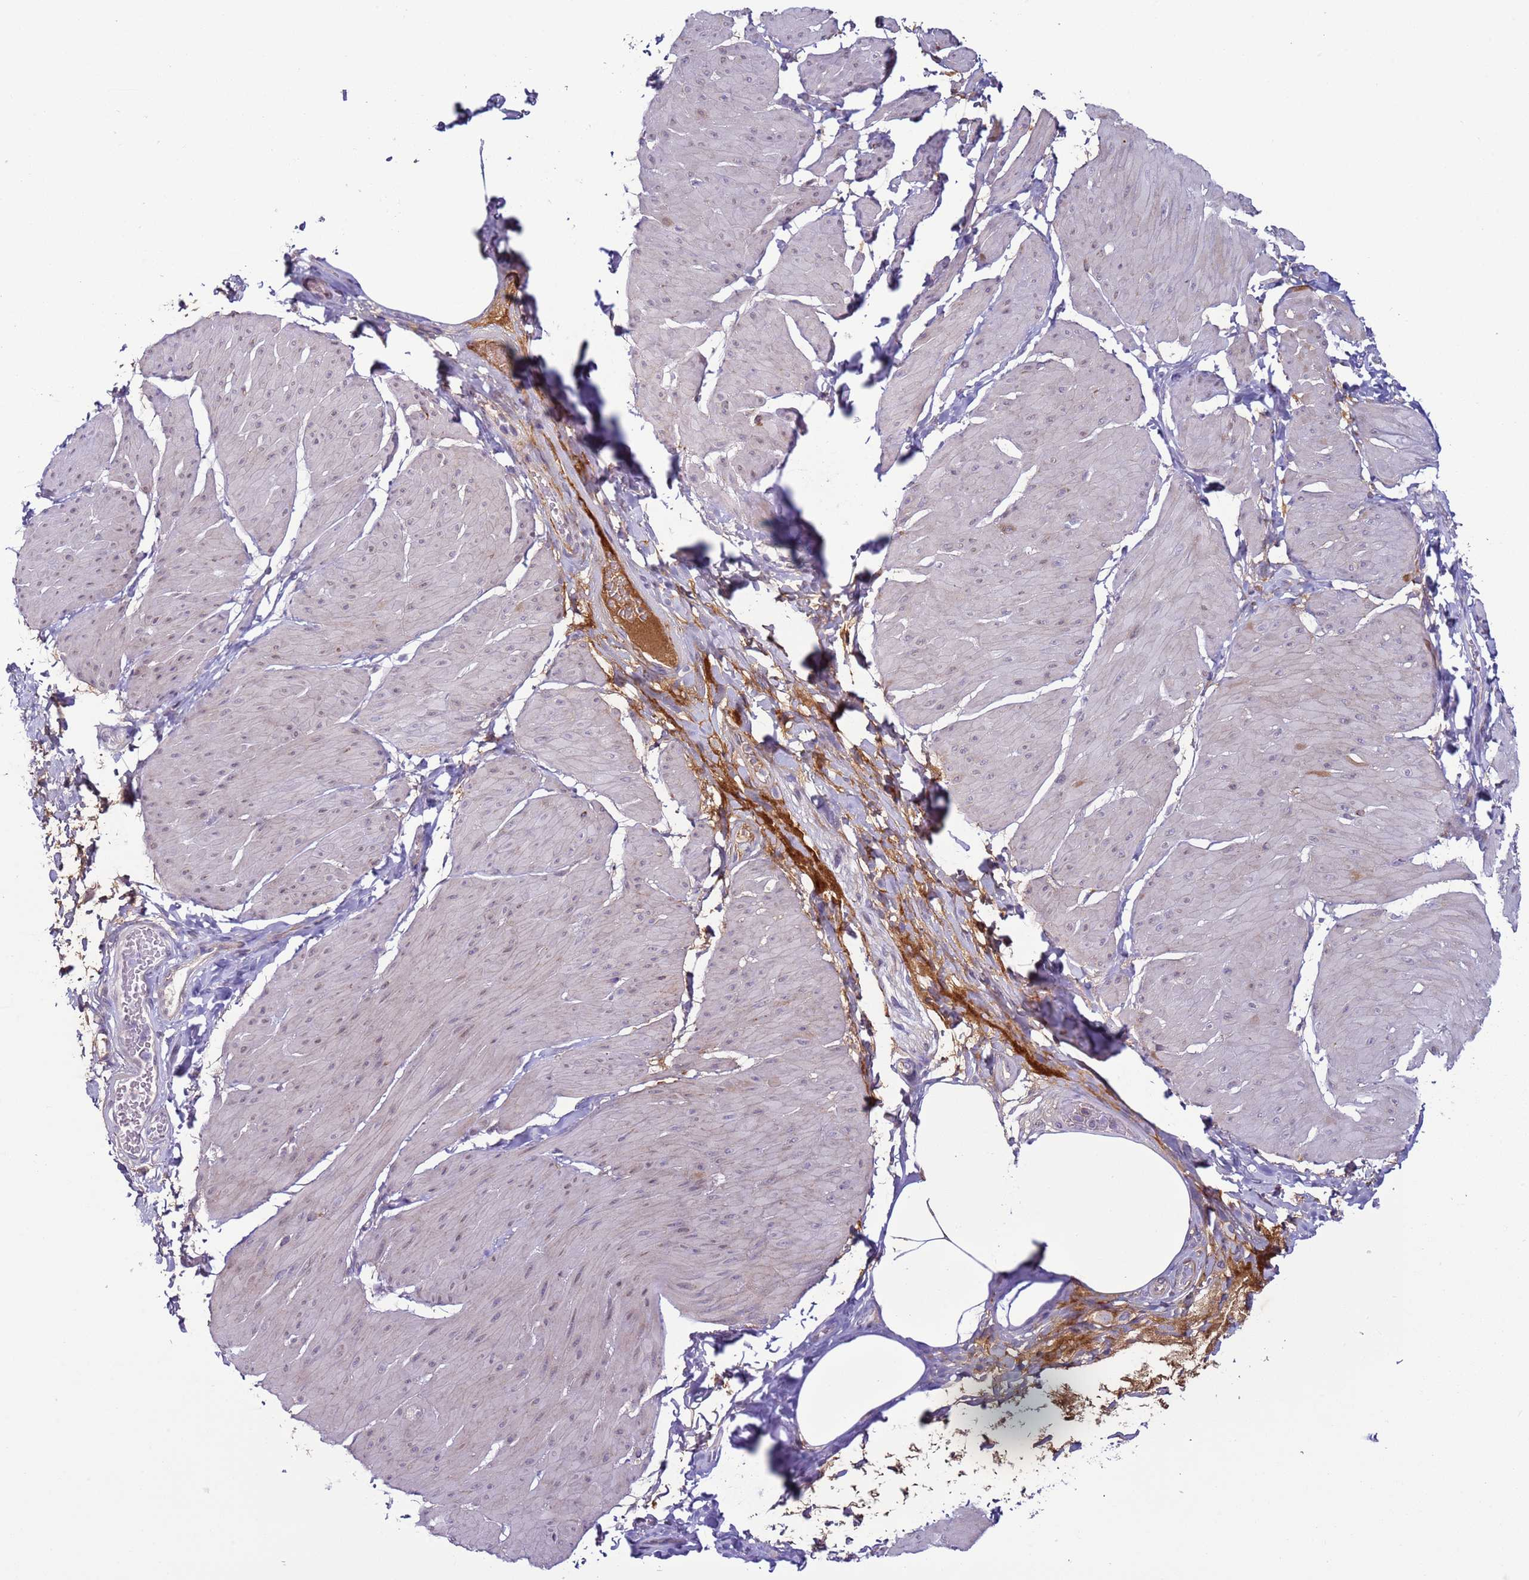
{"staining": {"intensity": "negative", "quantity": "none", "location": "none"}, "tissue": "smooth muscle", "cell_type": "Smooth muscle cells", "image_type": "normal", "snomed": [{"axis": "morphology", "description": "Urothelial carcinoma, High grade"}, {"axis": "topography", "description": "Urinary bladder"}], "caption": "A high-resolution photomicrograph shows immunohistochemistry (IHC) staining of normal smooth muscle, which displays no significant staining in smooth muscle cells.", "gene": "NPAP1", "patient": {"sex": "male", "age": 46}}